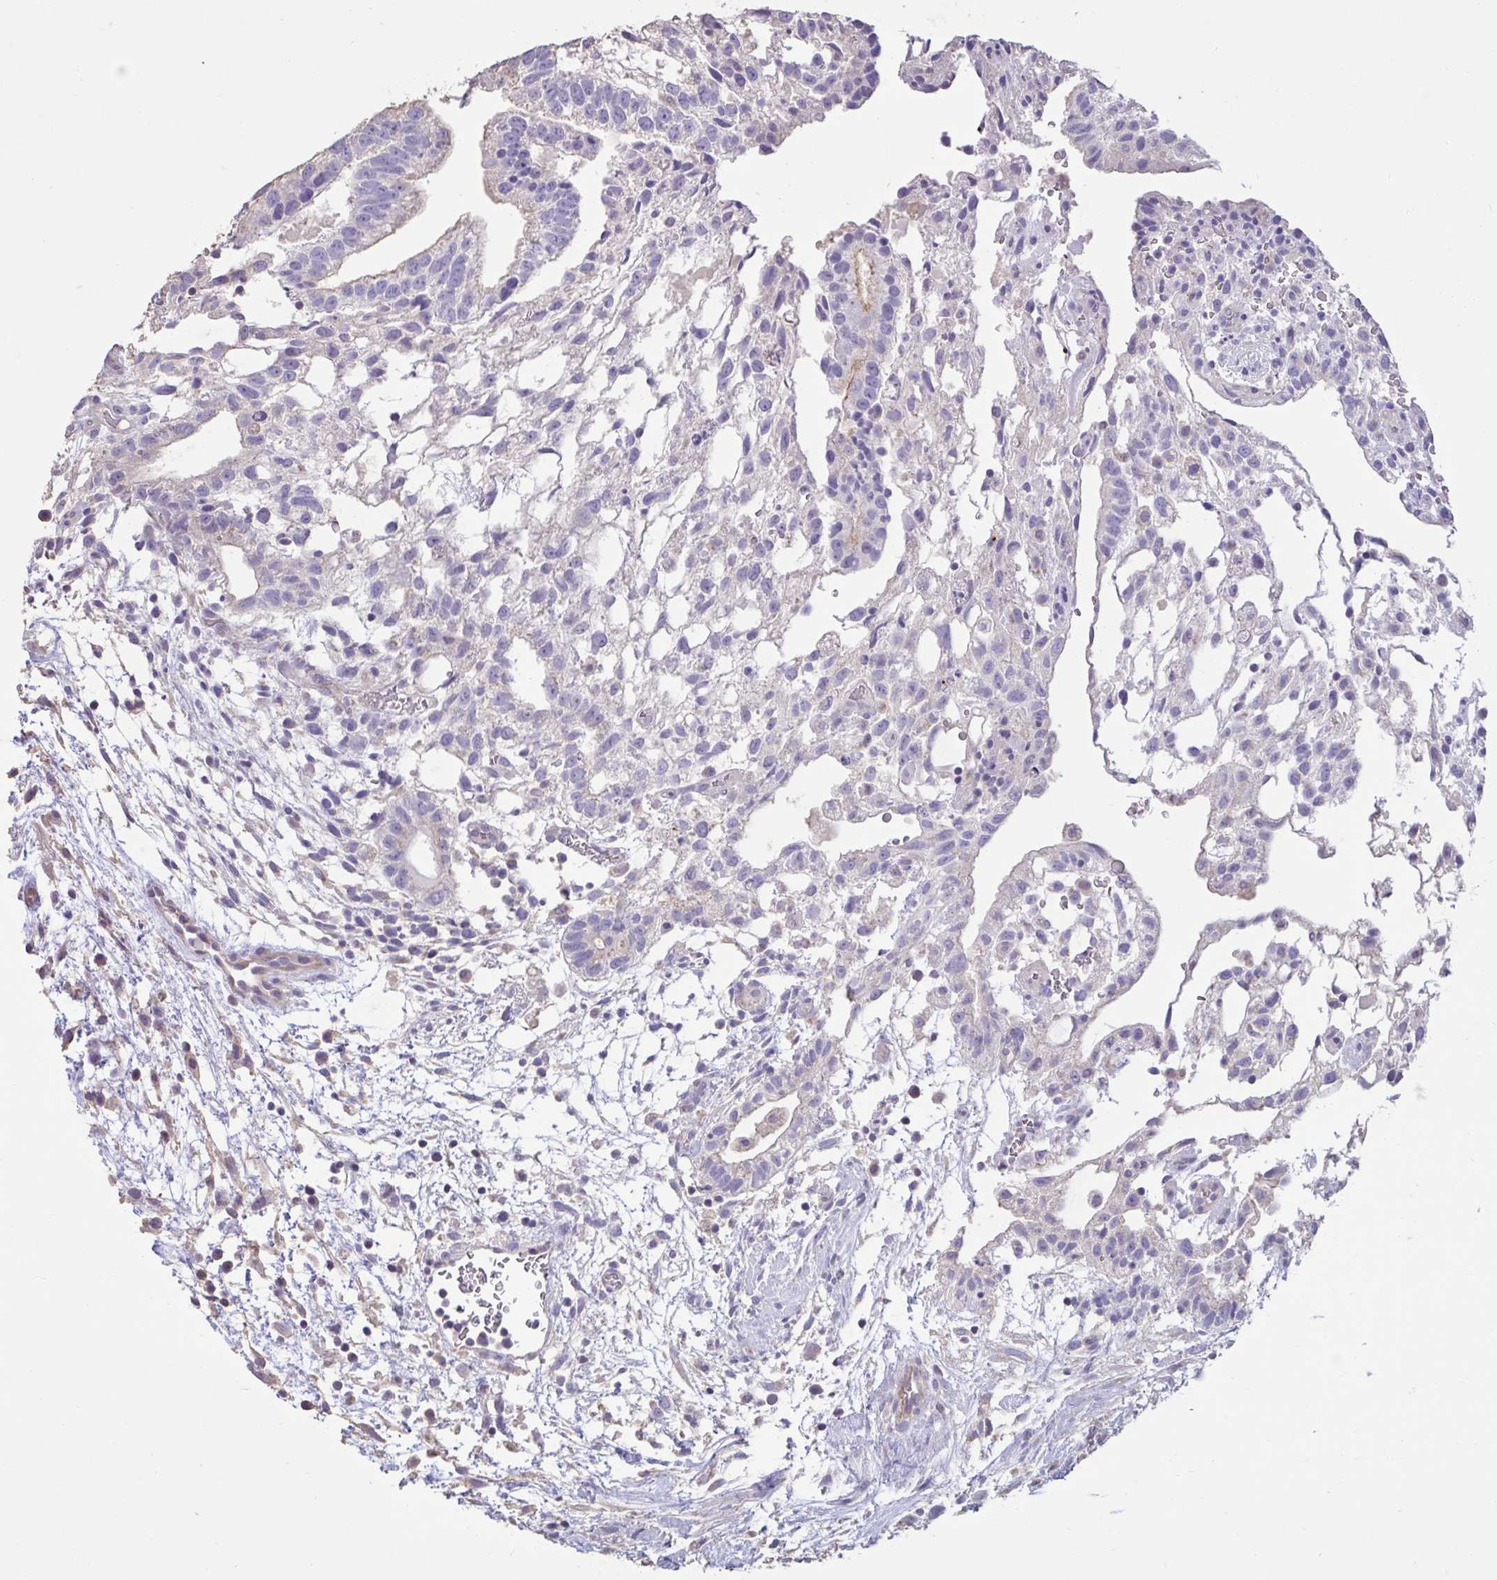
{"staining": {"intensity": "negative", "quantity": "none", "location": "none"}, "tissue": "testis cancer", "cell_type": "Tumor cells", "image_type": "cancer", "snomed": [{"axis": "morphology", "description": "Carcinoma, Embryonal, NOS"}, {"axis": "topography", "description": "Testis"}], "caption": "Immunohistochemical staining of embryonal carcinoma (testis) exhibits no significant expression in tumor cells.", "gene": "CHMP5", "patient": {"sex": "male", "age": 32}}